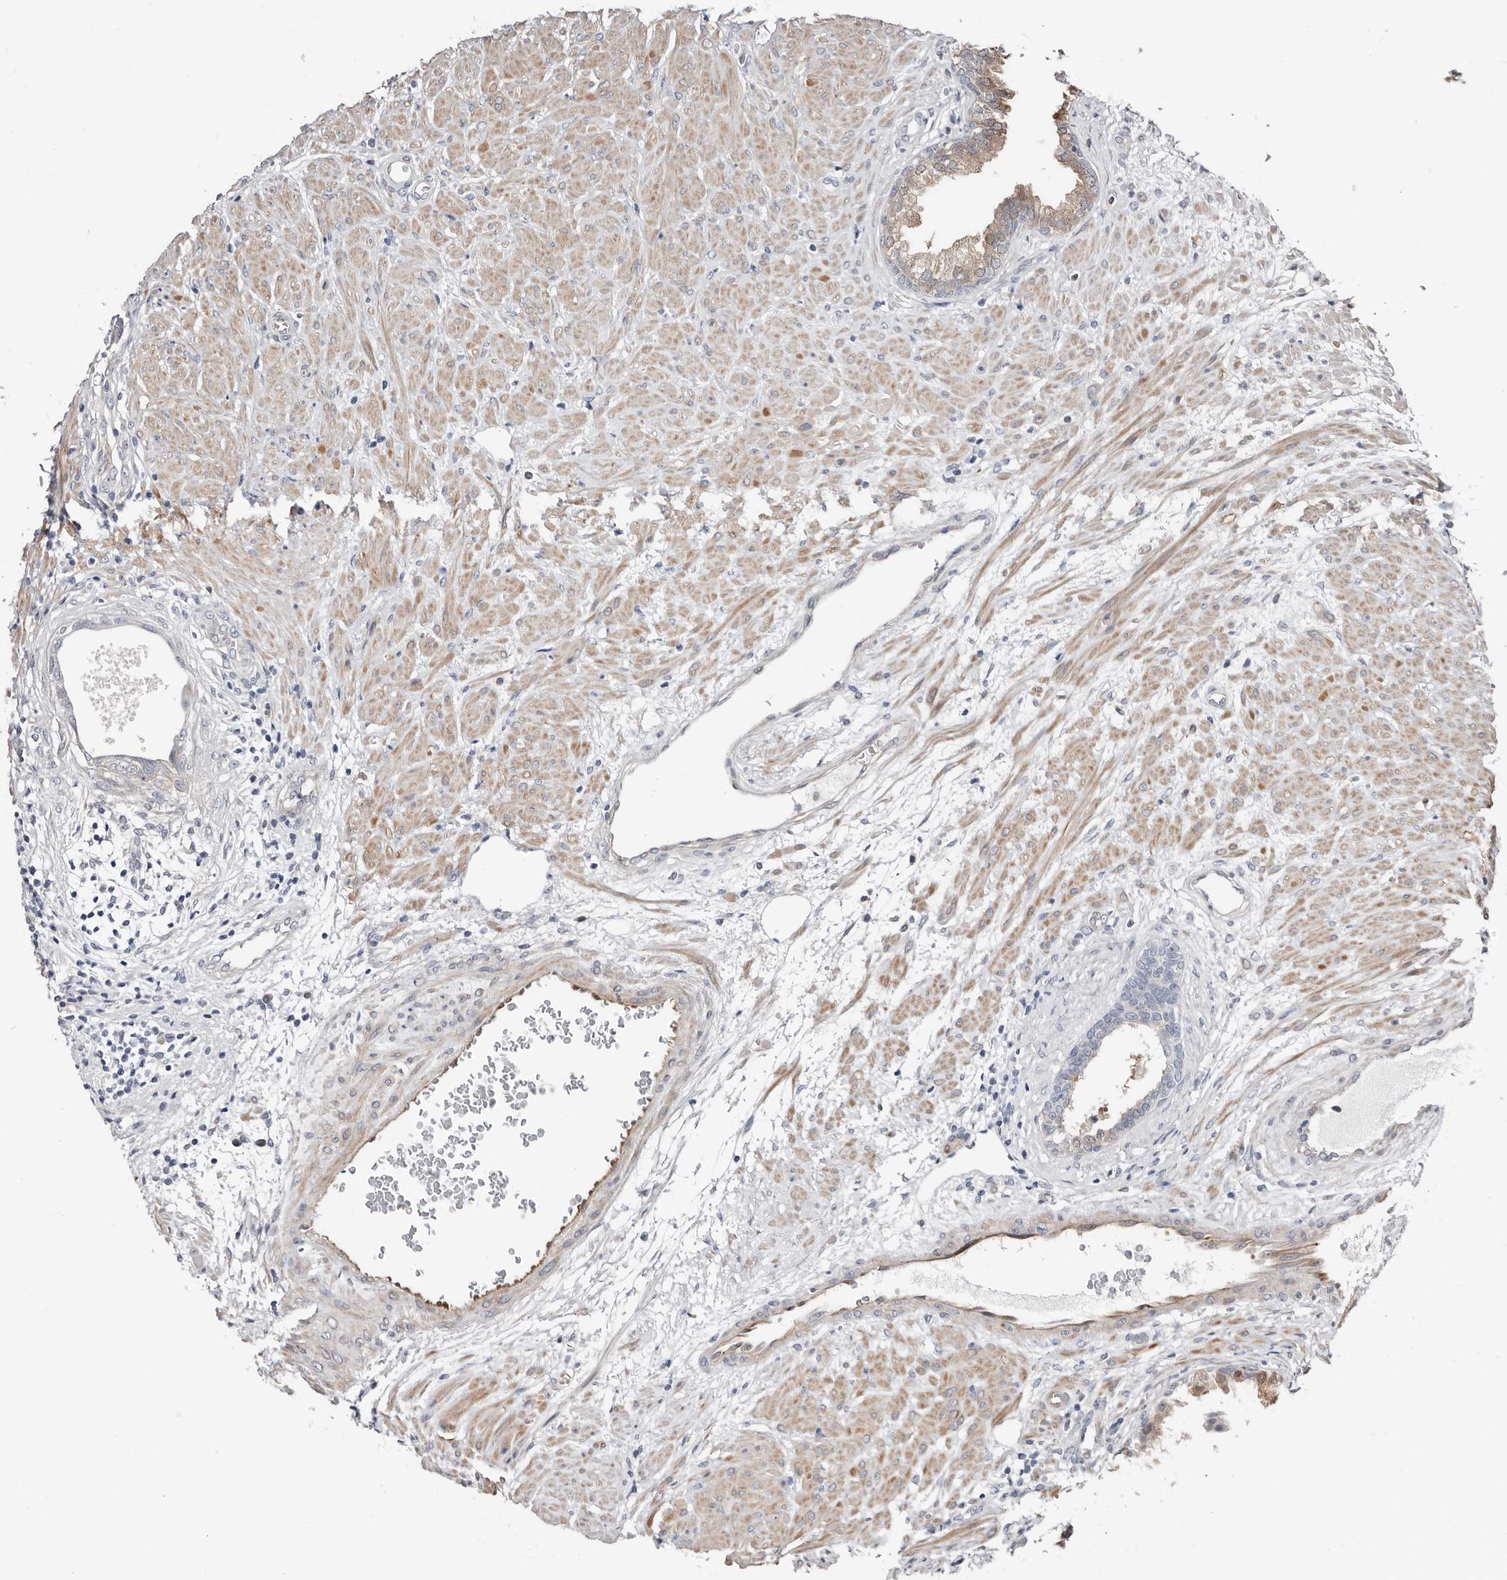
{"staining": {"intensity": "moderate", "quantity": "<25%", "location": "cytoplasmic/membranous,nuclear"}, "tissue": "prostate", "cell_type": "Glandular cells", "image_type": "normal", "snomed": [{"axis": "morphology", "description": "Normal tissue, NOS"}, {"axis": "topography", "description": "Prostate"}], "caption": "Prostate stained for a protein demonstrates moderate cytoplasmic/membranous,nuclear positivity in glandular cells. The staining was performed using DAB (3,3'-diaminobenzidine) to visualize the protein expression in brown, while the nuclei were stained in blue with hematoxylin (Magnification: 20x).", "gene": "ASRGL1", "patient": {"sex": "male", "age": 76}}